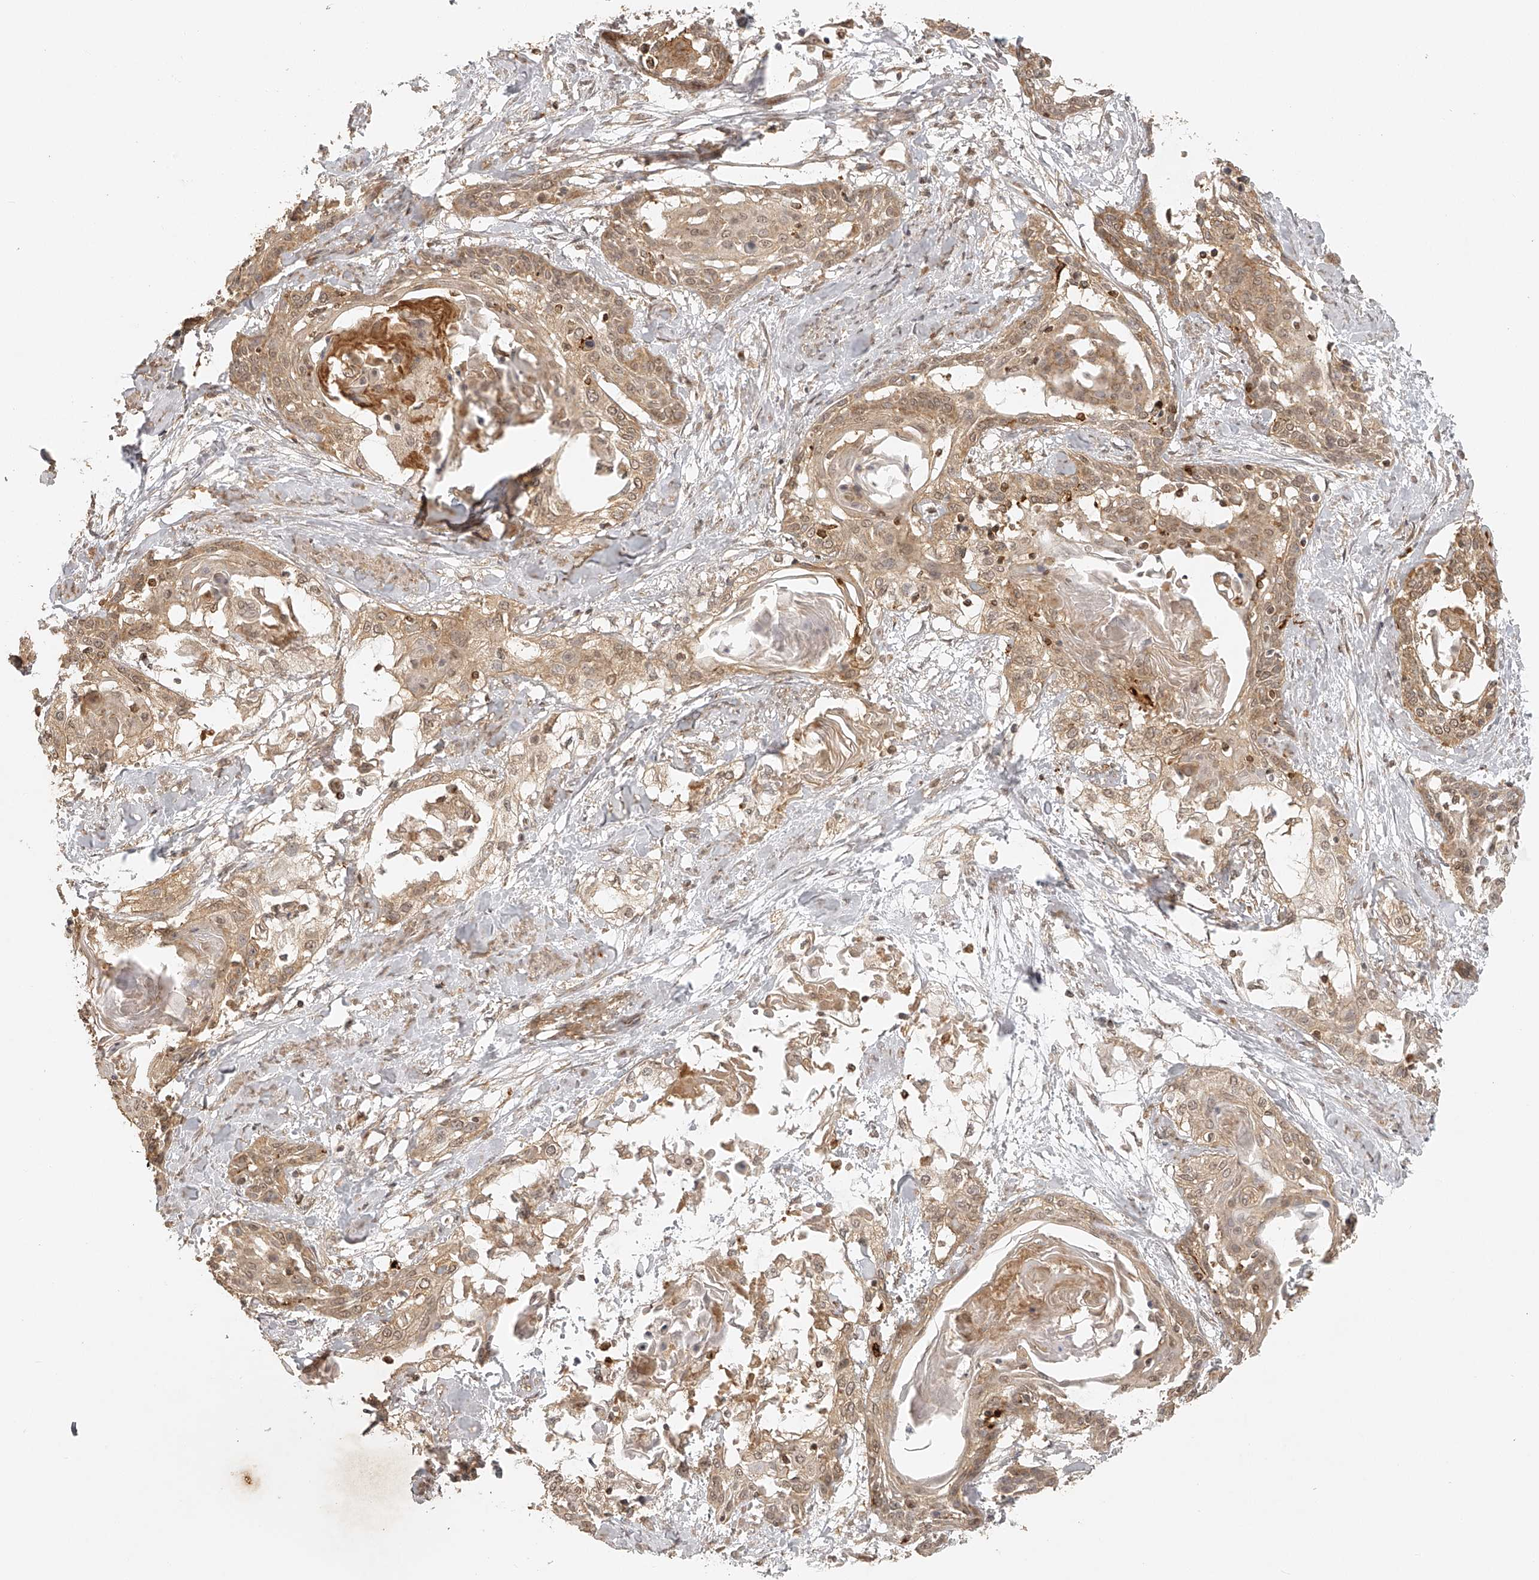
{"staining": {"intensity": "moderate", "quantity": ">75%", "location": "cytoplasmic/membranous"}, "tissue": "cervical cancer", "cell_type": "Tumor cells", "image_type": "cancer", "snomed": [{"axis": "morphology", "description": "Squamous cell carcinoma, NOS"}, {"axis": "topography", "description": "Cervix"}], "caption": "The image exhibits a brown stain indicating the presence of a protein in the cytoplasmic/membranous of tumor cells in squamous cell carcinoma (cervical).", "gene": "BCL2L11", "patient": {"sex": "female", "age": 57}}